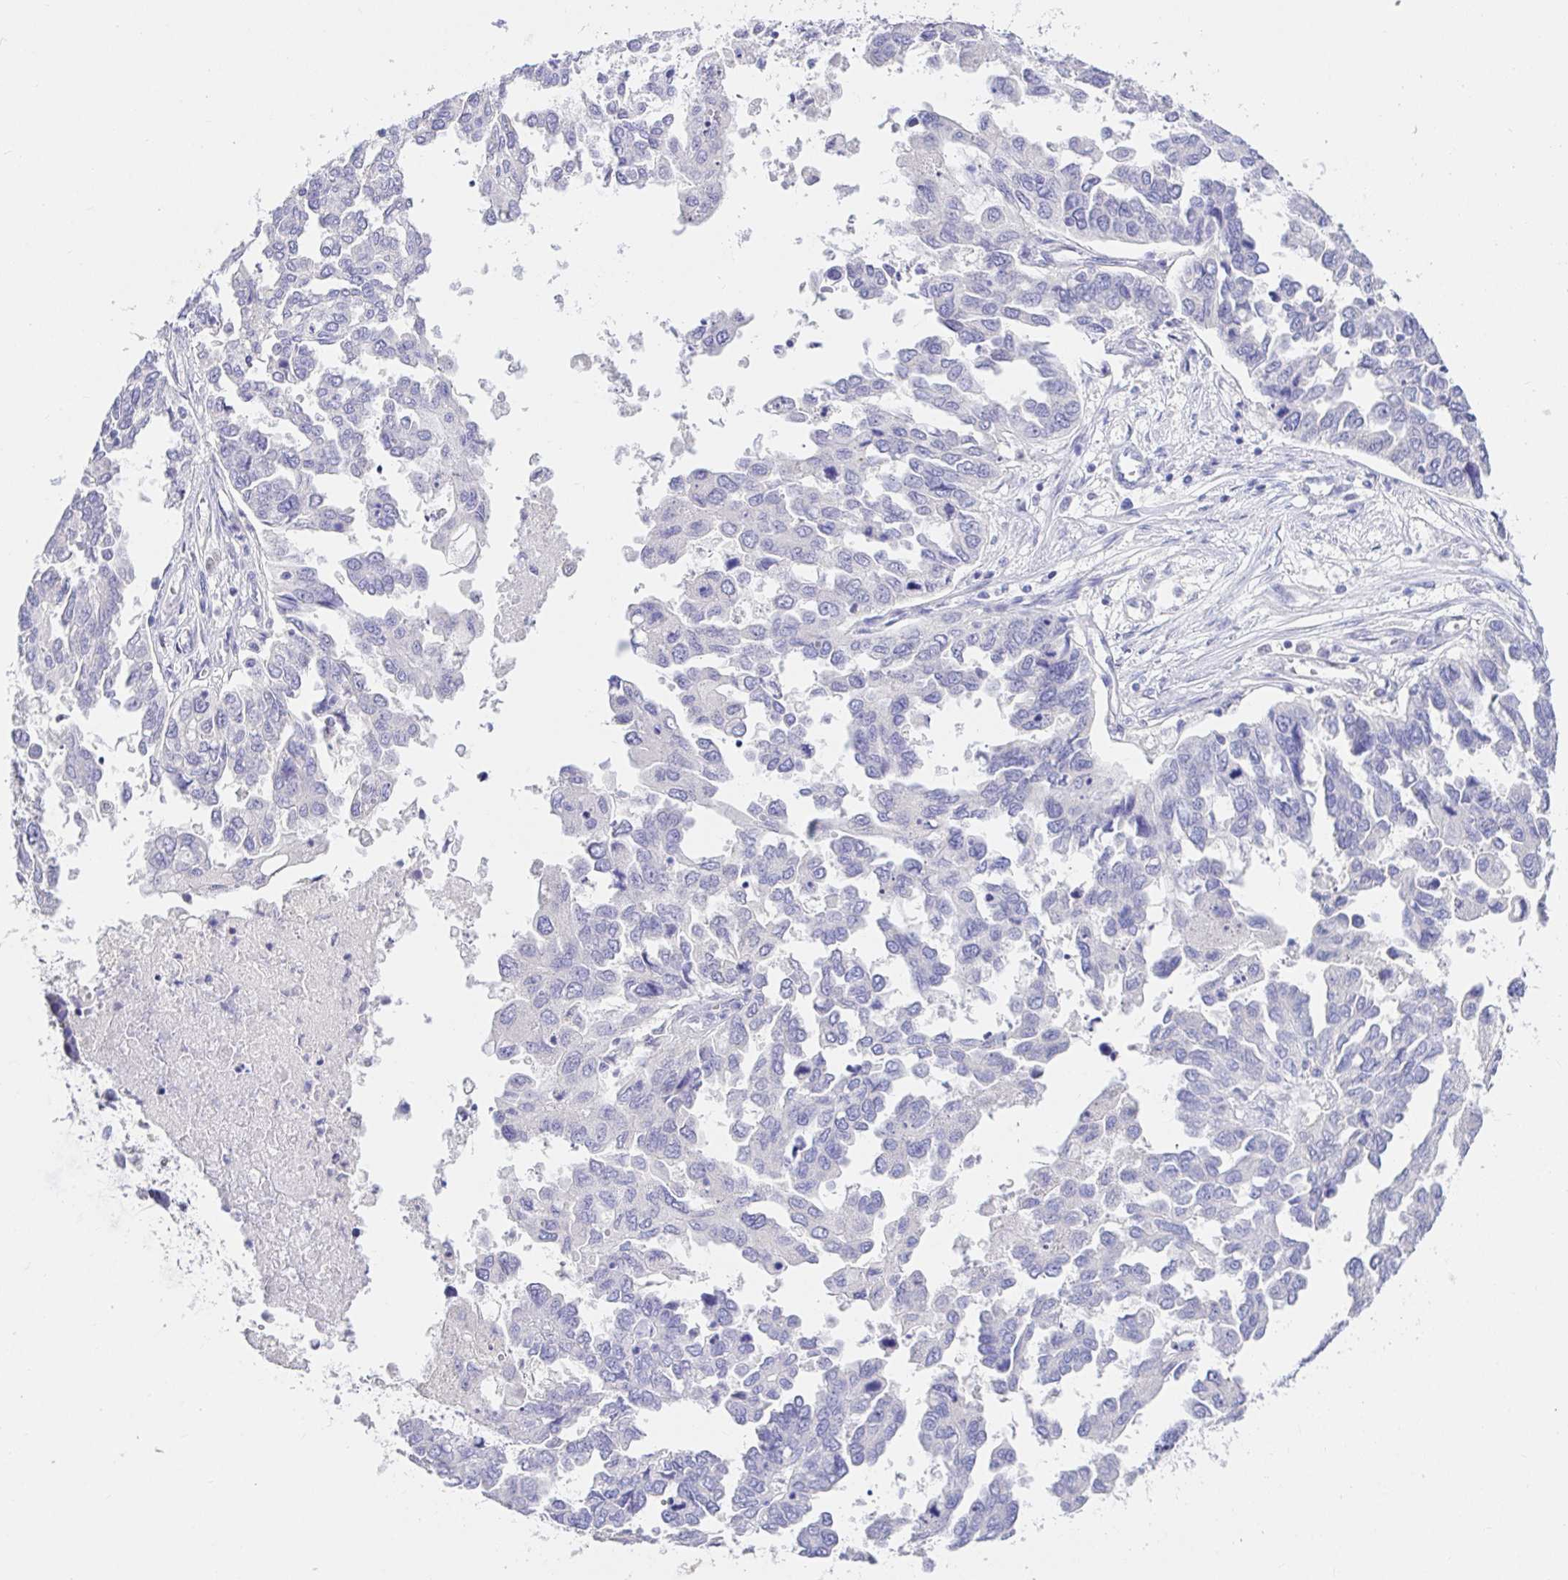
{"staining": {"intensity": "negative", "quantity": "none", "location": "none"}, "tissue": "ovarian cancer", "cell_type": "Tumor cells", "image_type": "cancer", "snomed": [{"axis": "morphology", "description": "Cystadenocarcinoma, serous, NOS"}, {"axis": "topography", "description": "Ovary"}], "caption": "An image of ovarian serous cystadenocarcinoma stained for a protein displays no brown staining in tumor cells.", "gene": "CDO1", "patient": {"sex": "female", "age": 53}}